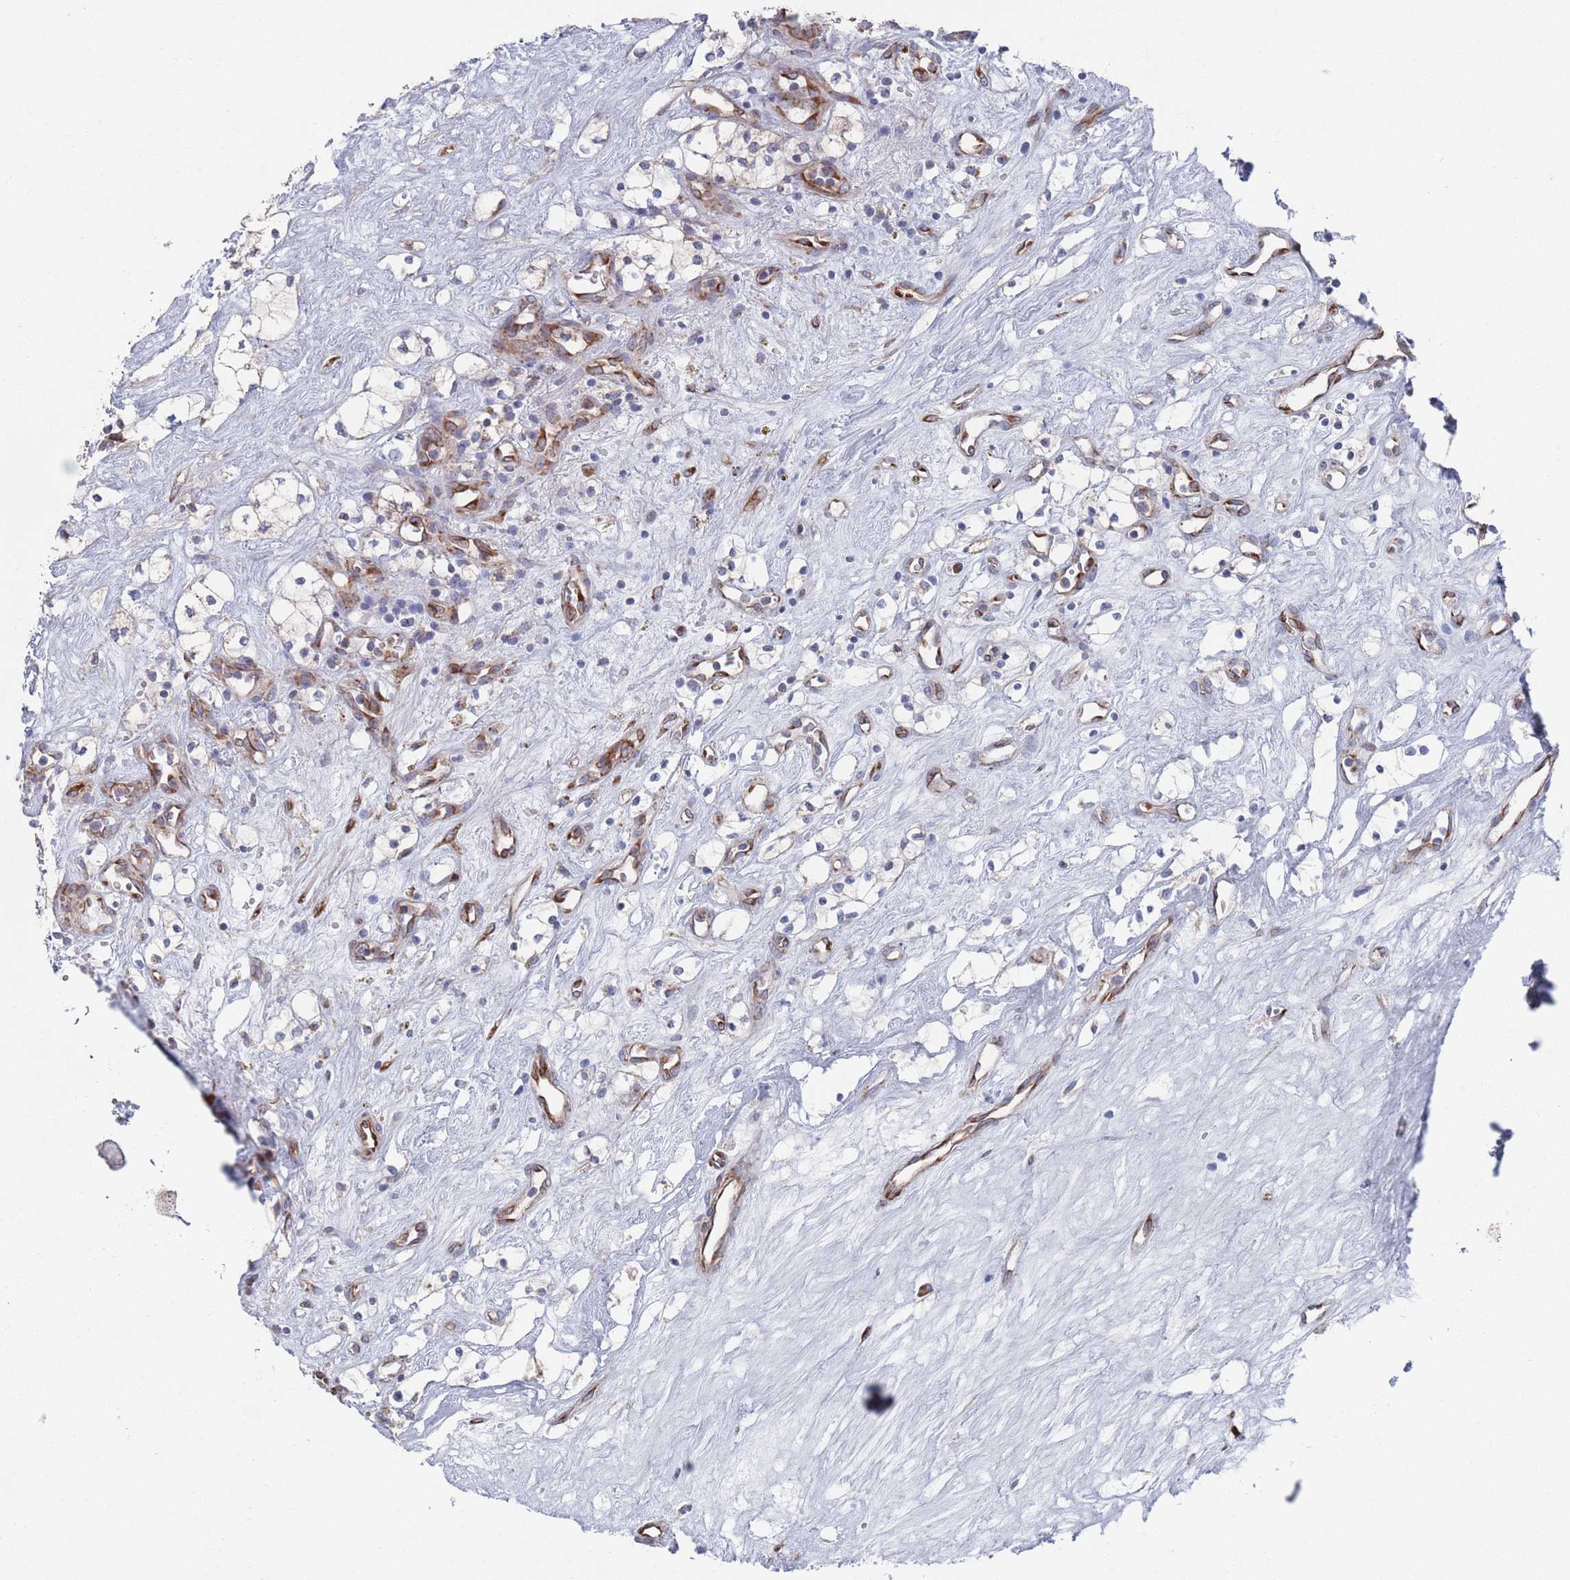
{"staining": {"intensity": "negative", "quantity": "none", "location": "none"}, "tissue": "renal cancer", "cell_type": "Tumor cells", "image_type": "cancer", "snomed": [{"axis": "morphology", "description": "Adenocarcinoma, NOS"}, {"axis": "topography", "description": "Kidney"}], "caption": "Micrograph shows no protein staining in tumor cells of renal adenocarcinoma tissue.", "gene": "CCDC106", "patient": {"sex": "male", "age": 59}}